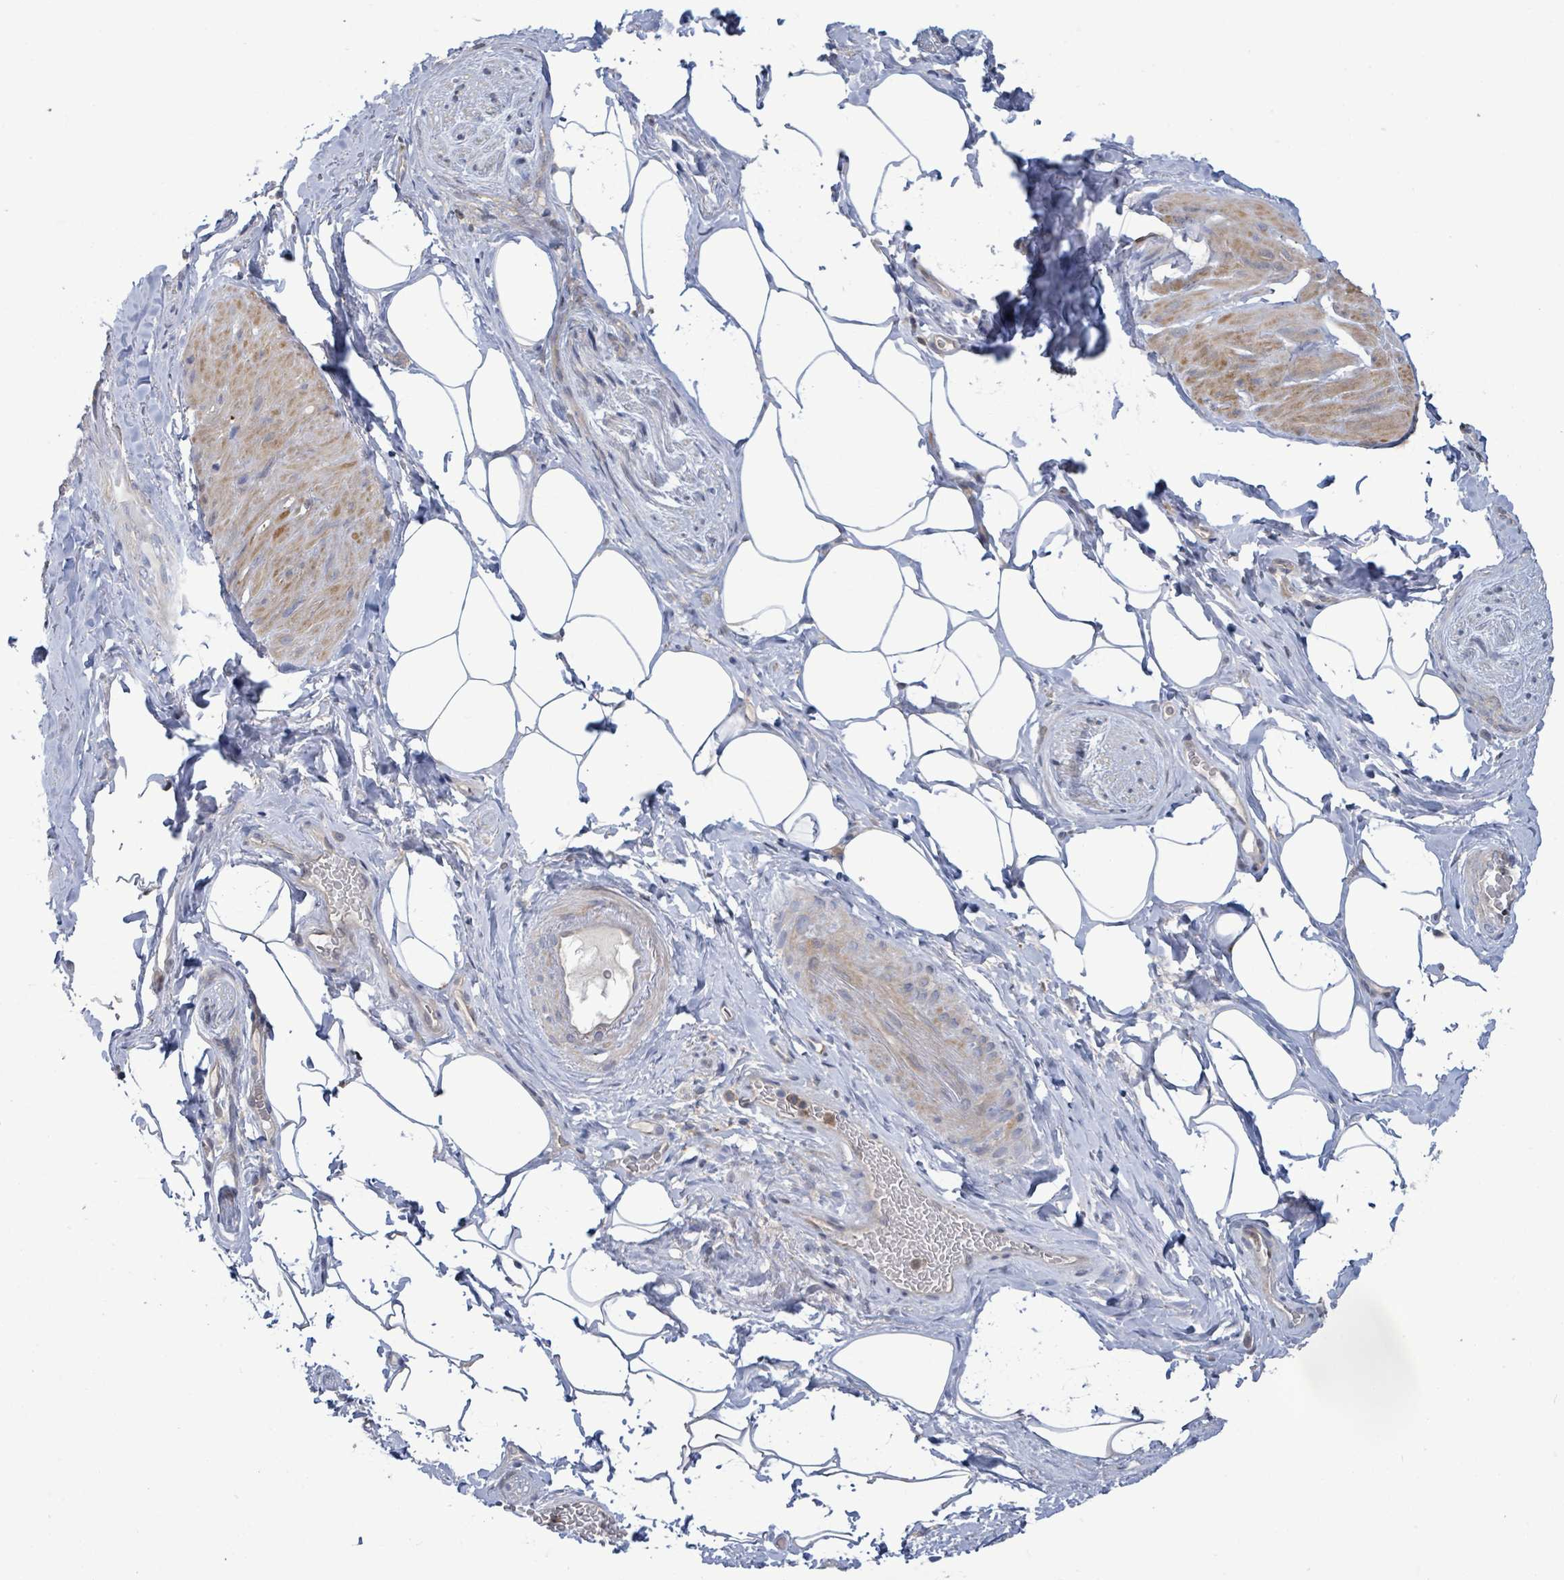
{"staining": {"intensity": "moderate", "quantity": "<25%", "location": "cytoplasmic/membranous"}, "tissue": "smooth muscle", "cell_type": "Smooth muscle cells", "image_type": "normal", "snomed": [{"axis": "morphology", "description": "Normal tissue, NOS"}, {"axis": "topography", "description": "Smooth muscle"}, {"axis": "topography", "description": "Peripheral nerve tissue"}], "caption": "High-power microscopy captured an immunohistochemistry (IHC) photomicrograph of normal smooth muscle, revealing moderate cytoplasmic/membranous expression in about <25% of smooth muscle cells. The staining is performed using DAB brown chromogen to label protein expression. The nuclei are counter-stained blue using hematoxylin.", "gene": "PGAM1", "patient": {"sex": "male", "age": 69}}